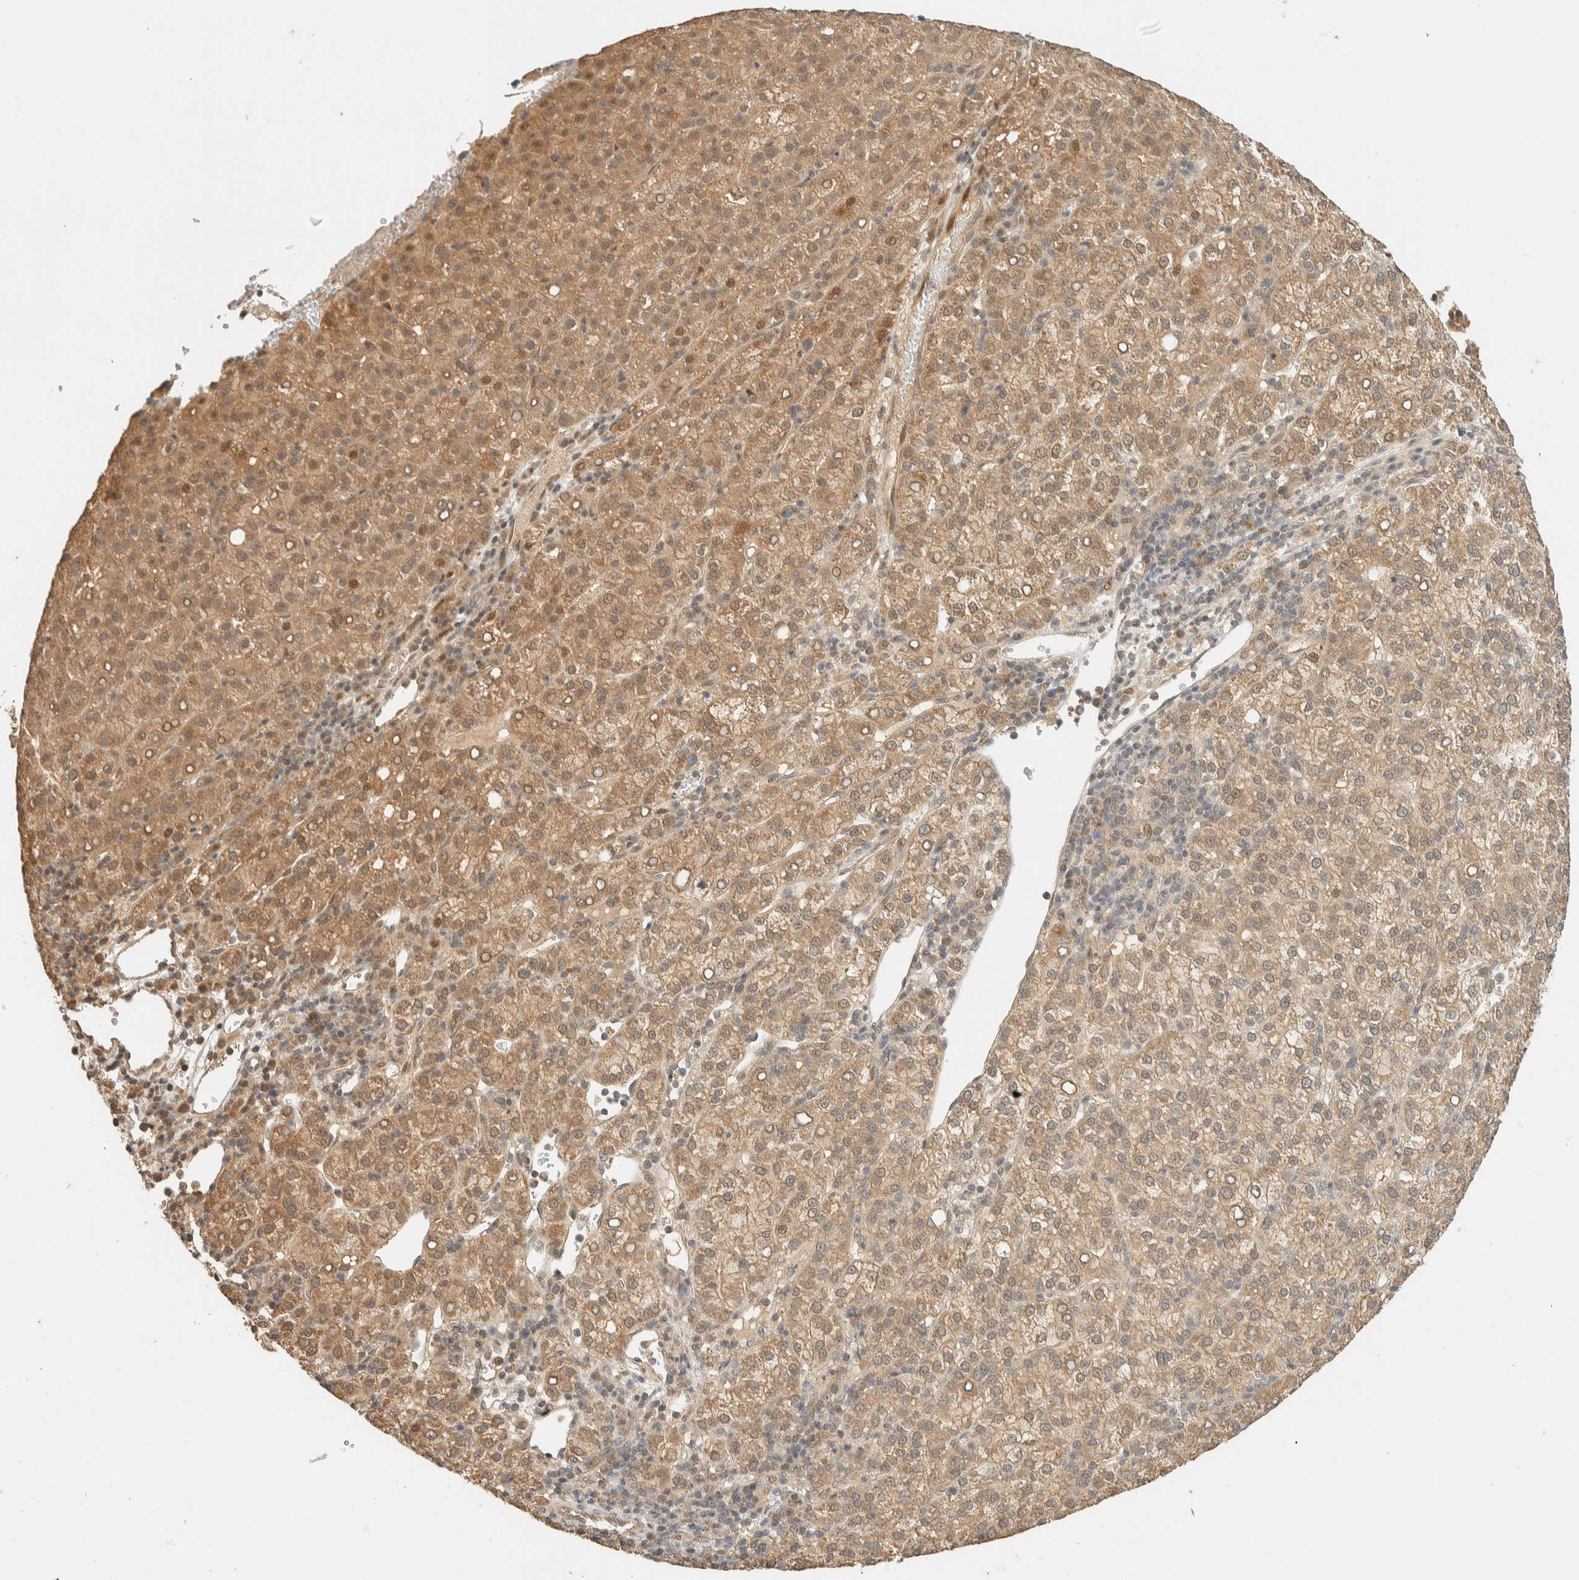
{"staining": {"intensity": "moderate", "quantity": ">75%", "location": "cytoplasmic/membranous"}, "tissue": "liver cancer", "cell_type": "Tumor cells", "image_type": "cancer", "snomed": [{"axis": "morphology", "description": "Carcinoma, Hepatocellular, NOS"}, {"axis": "topography", "description": "Liver"}], "caption": "About >75% of tumor cells in hepatocellular carcinoma (liver) reveal moderate cytoplasmic/membranous protein staining as visualized by brown immunohistochemical staining.", "gene": "ZBTB34", "patient": {"sex": "female", "age": 58}}